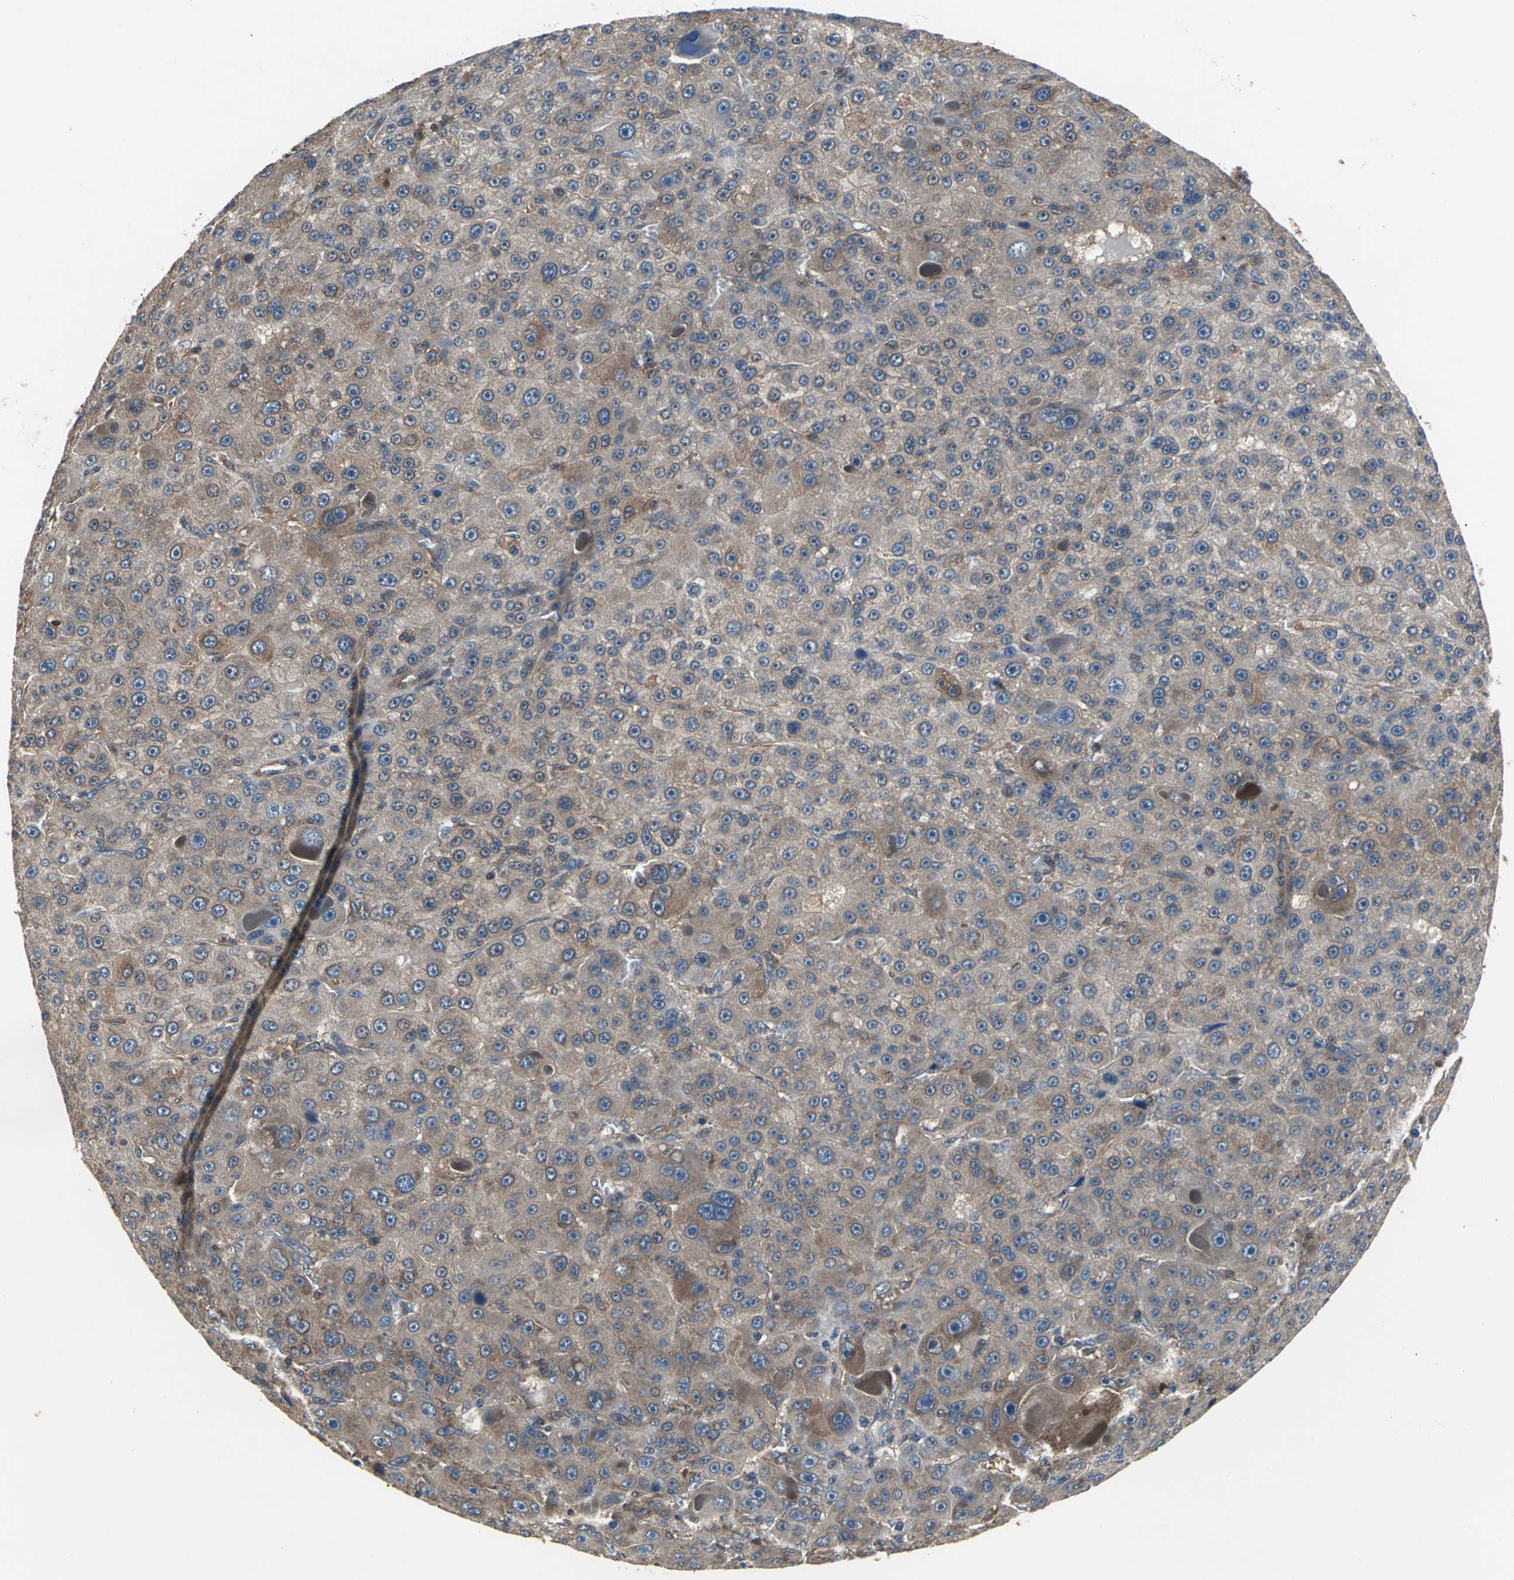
{"staining": {"intensity": "moderate", "quantity": ">75%", "location": "cytoplasmic/membranous"}, "tissue": "liver cancer", "cell_type": "Tumor cells", "image_type": "cancer", "snomed": [{"axis": "morphology", "description": "Carcinoma, Hepatocellular, NOS"}, {"axis": "topography", "description": "Liver"}], "caption": "Immunohistochemistry (DAB (3,3'-diaminobenzidine)) staining of liver cancer (hepatocellular carcinoma) exhibits moderate cytoplasmic/membranous protein staining in approximately >75% of tumor cells. (Brightfield microscopy of DAB IHC at high magnification).", "gene": "CAPN1", "patient": {"sex": "male", "age": 76}}